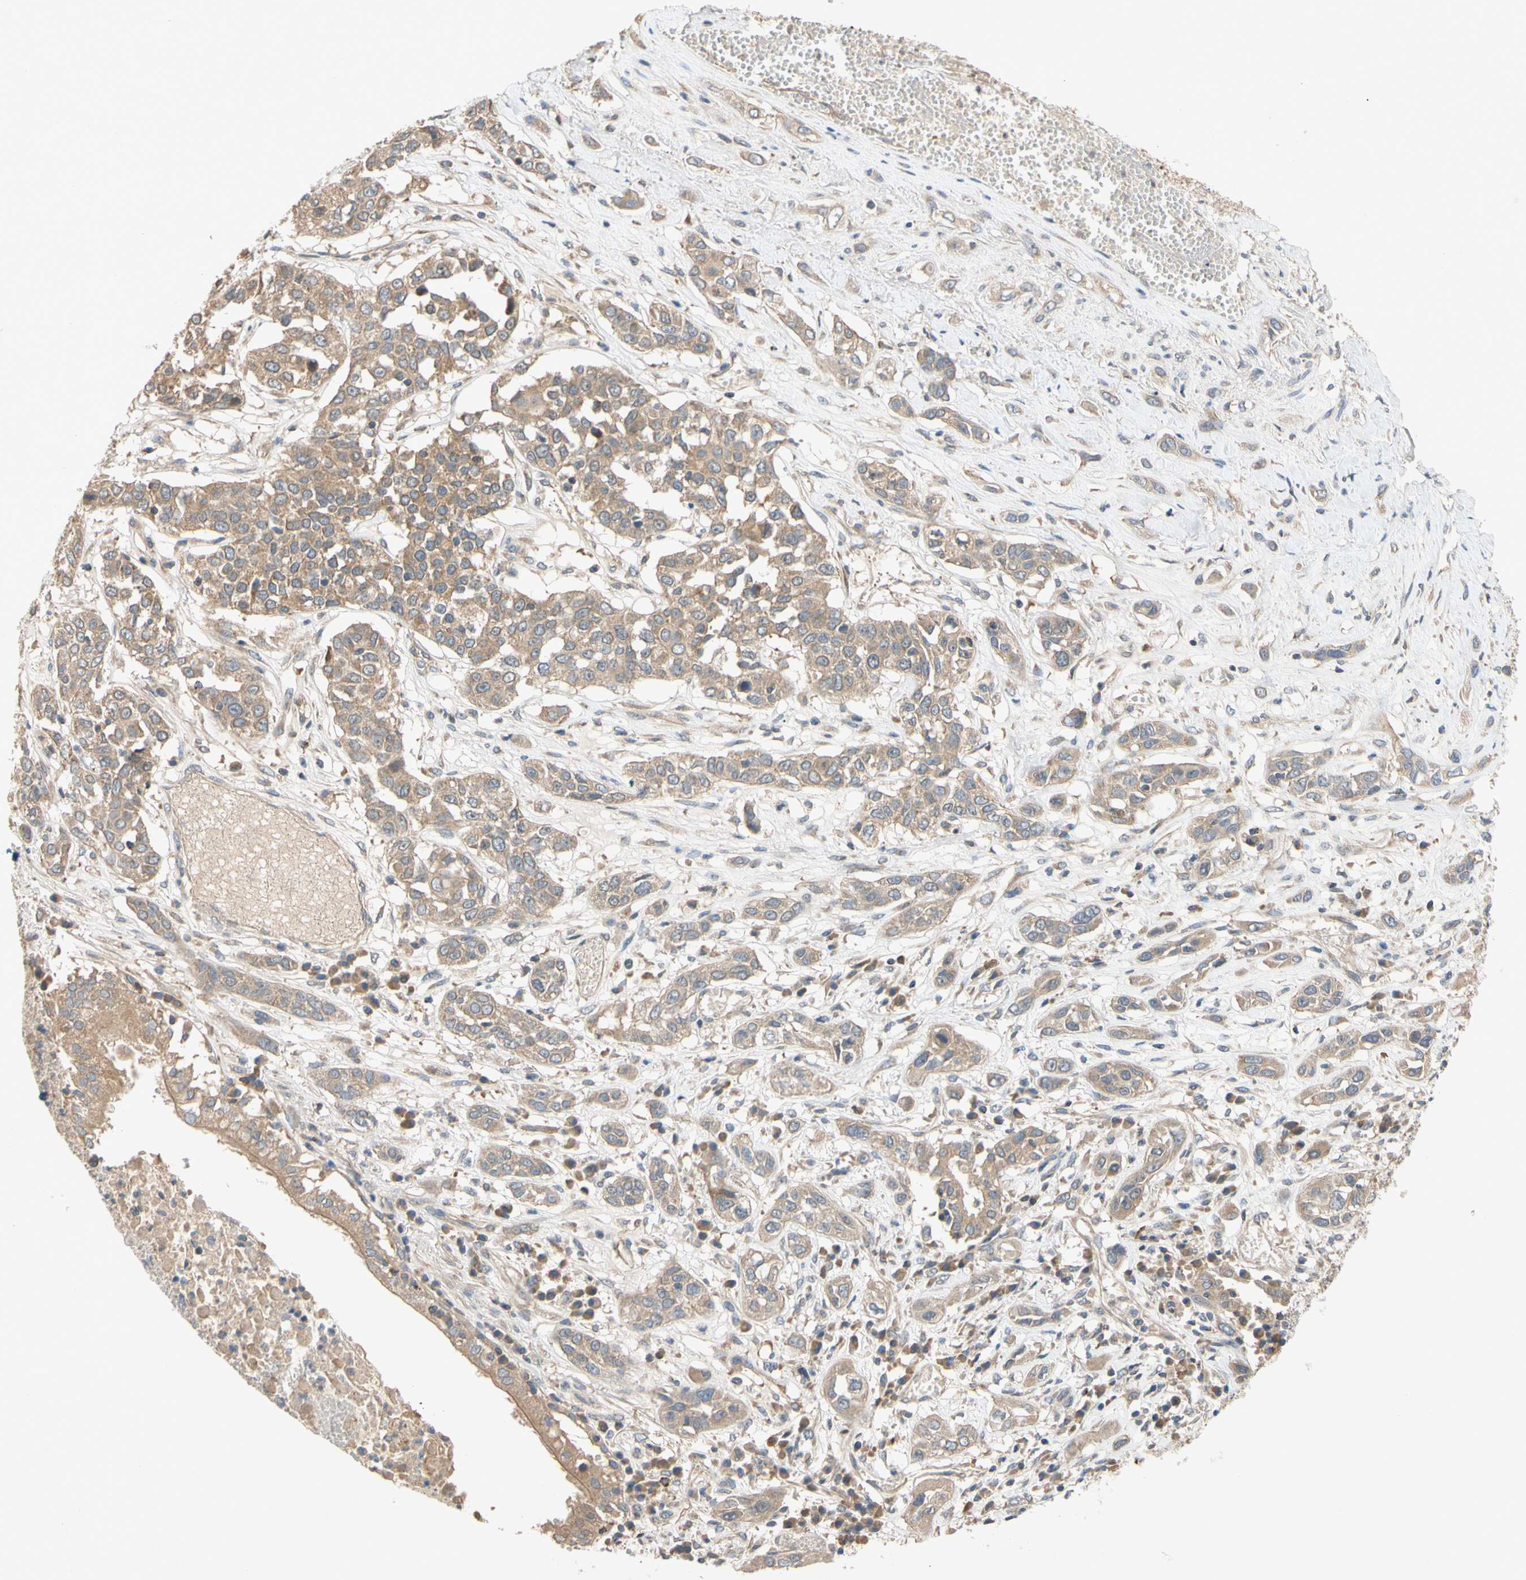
{"staining": {"intensity": "moderate", "quantity": ">75%", "location": "cytoplasmic/membranous"}, "tissue": "lung cancer", "cell_type": "Tumor cells", "image_type": "cancer", "snomed": [{"axis": "morphology", "description": "Squamous cell carcinoma, NOS"}, {"axis": "topography", "description": "Lung"}], "caption": "Brown immunohistochemical staining in human squamous cell carcinoma (lung) displays moderate cytoplasmic/membranous positivity in approximately >75% of tumor cells.", "gene": "MBTPS2", "patient": {"sex": "male", "age": 71}}